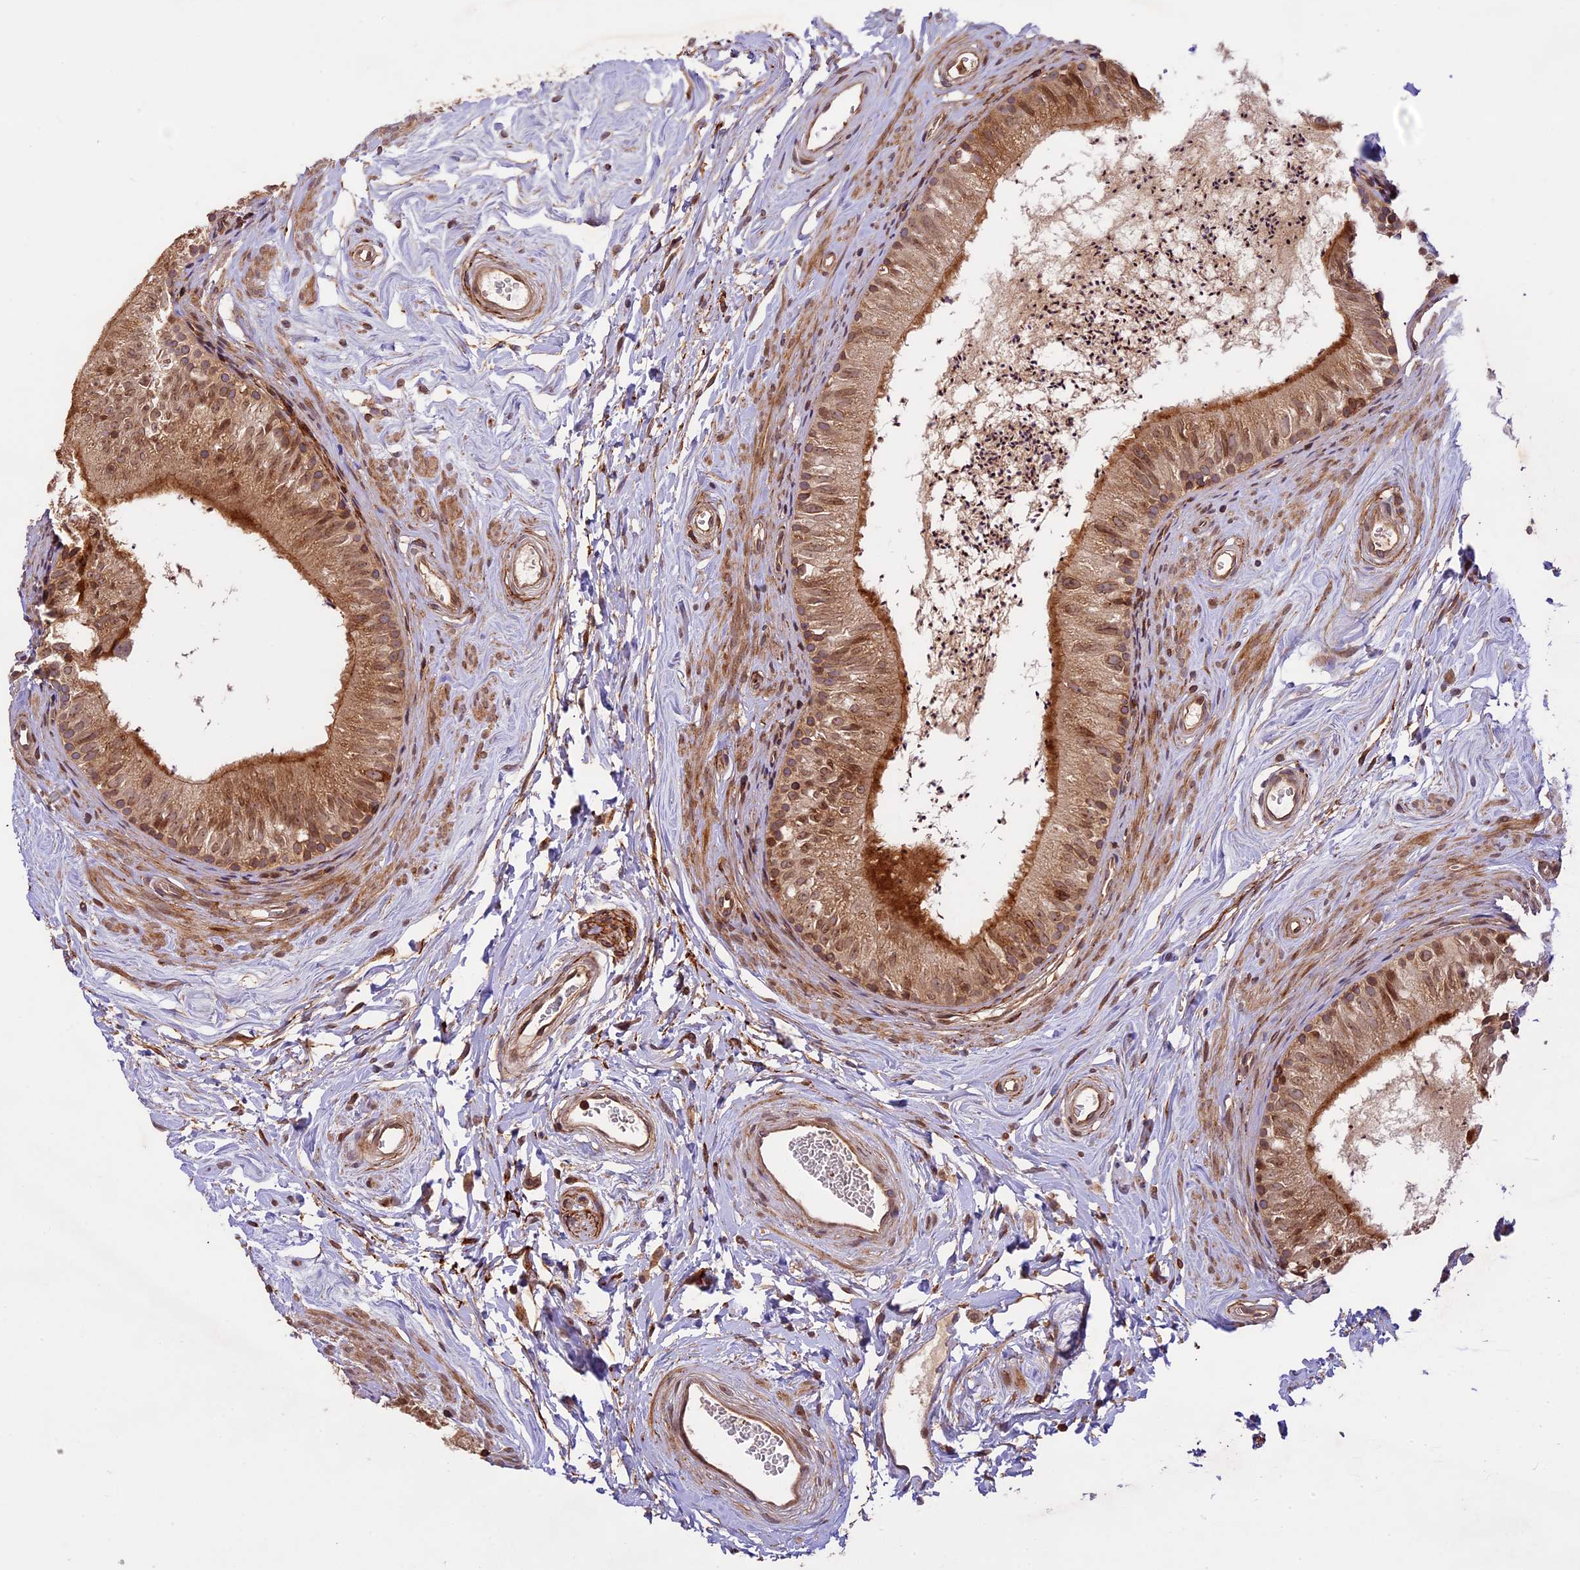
{"staining": {"intensity": "moderate", "quantity": ">75%", "location": "cytoplasmic/membranous,nuclear"}, "tissue": "epididymis", "cell_type": "Glandular cells", "image_type": "normal", "snomed": [{"axis": "morphology", "description": "Normal tissue, NOS"}, {"axis": "topography", "description": "Epididymis"}], "caption": "Immunohistochemistry (IHC) histopathology image of unremarkable epididymis stained for a protein (brown), which demonstrates medium levels of moderate cytoplasmic/membranous,nuclear positivity in approximately >75% of glandular cells.", "gene": "DGKH", "patient": {"sex": "male", "age": 56}}